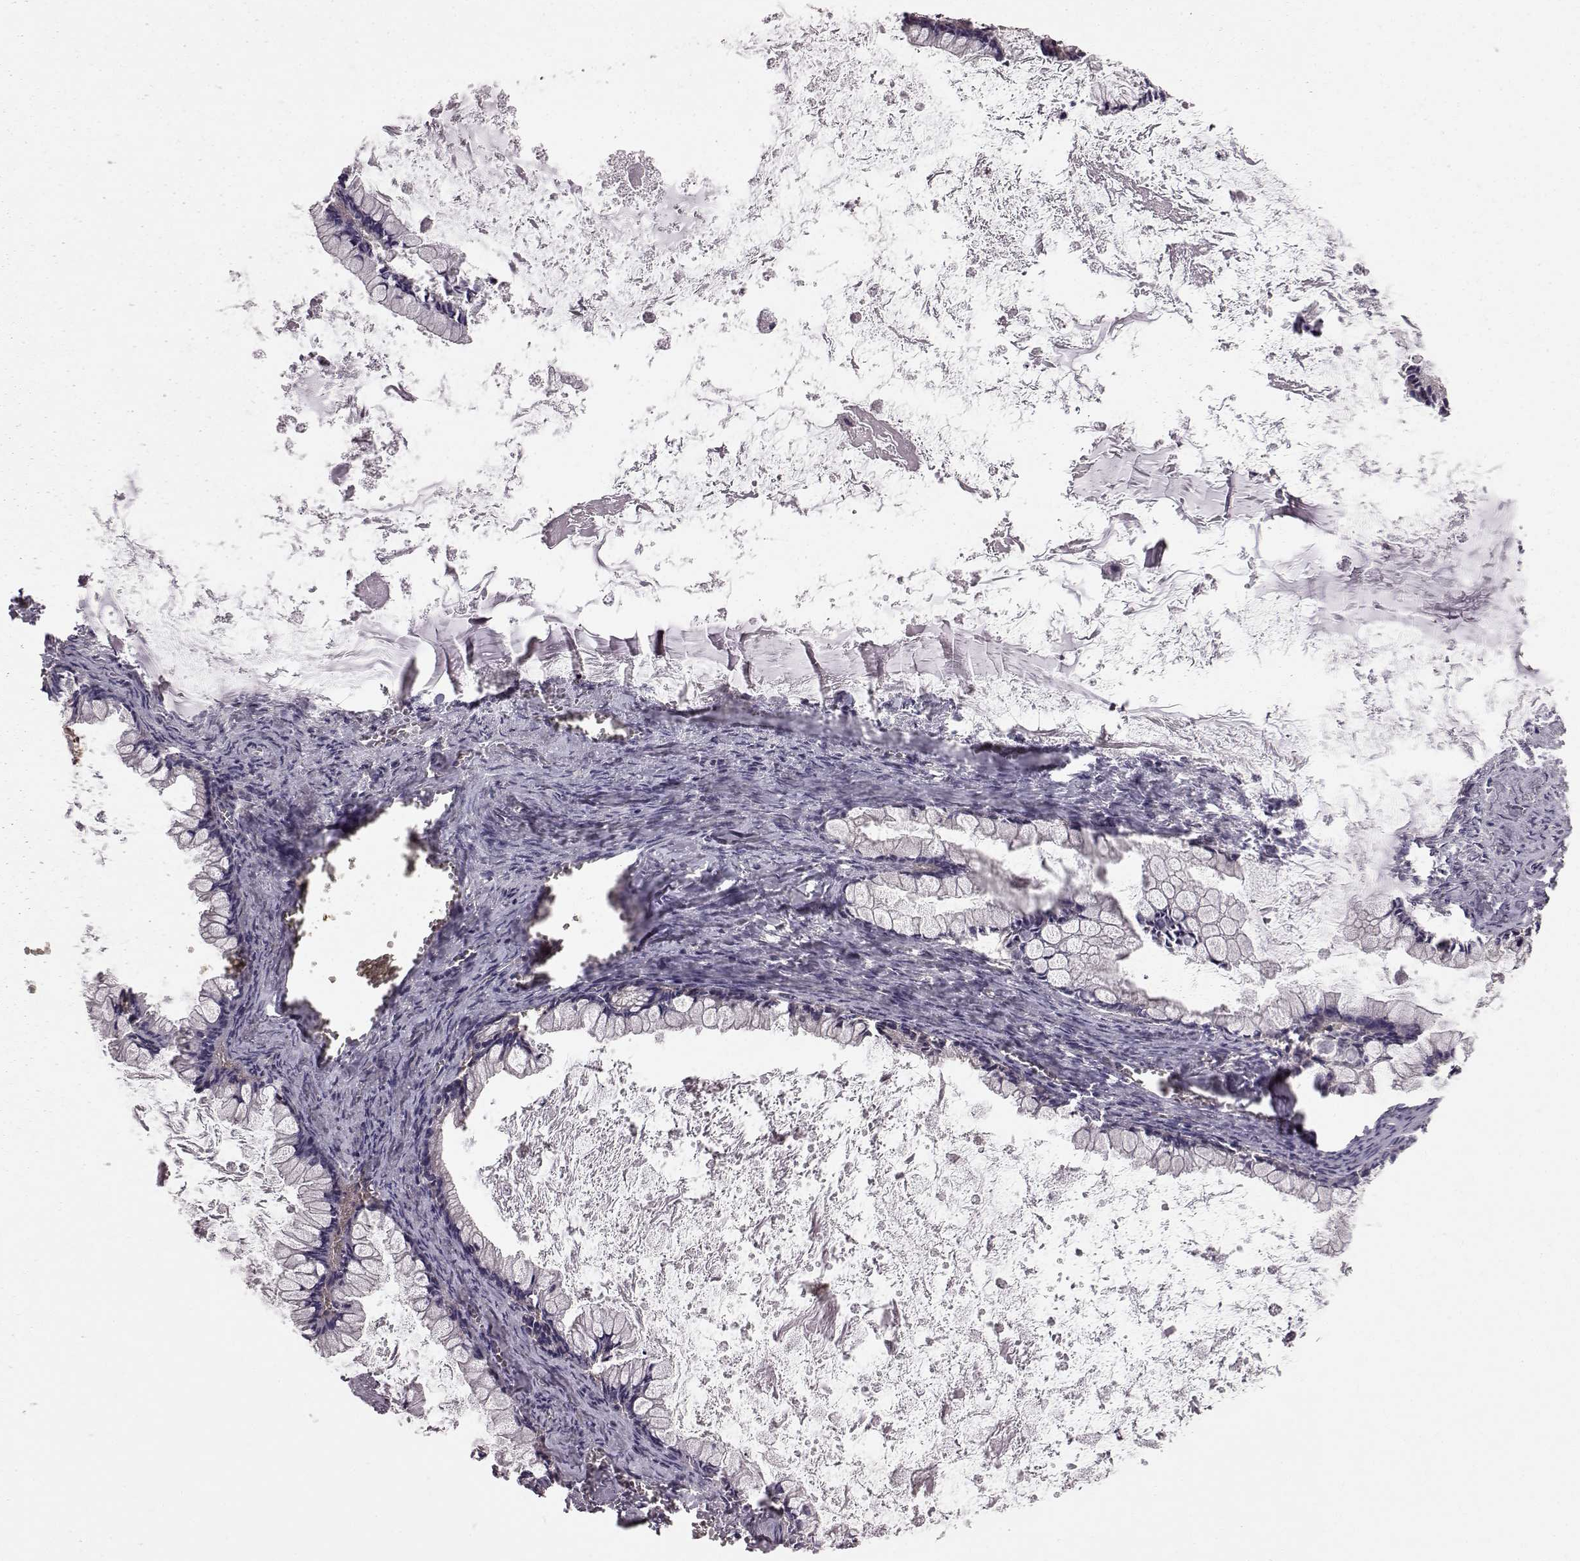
{"staining": {"intensity": "negative", "quantity": "none", "location": "none"}, "tissue": "ovarian cancer", "cell_type": "Tumor cells", "image_type": "cancer", "snomed": [{"axis": "morphology", "description": "Cystadenocarcinoma, mucinous, NOS"}, {"axis": "topography", "description": "Ovary"}], "caption": "Immunohistochemistry image of ovarian cancer stained for a protein (brown), which exhibits no staining in tumor cells.", "gene": "RABGAP1", "patient": {"sex": "female", "age": 67}}